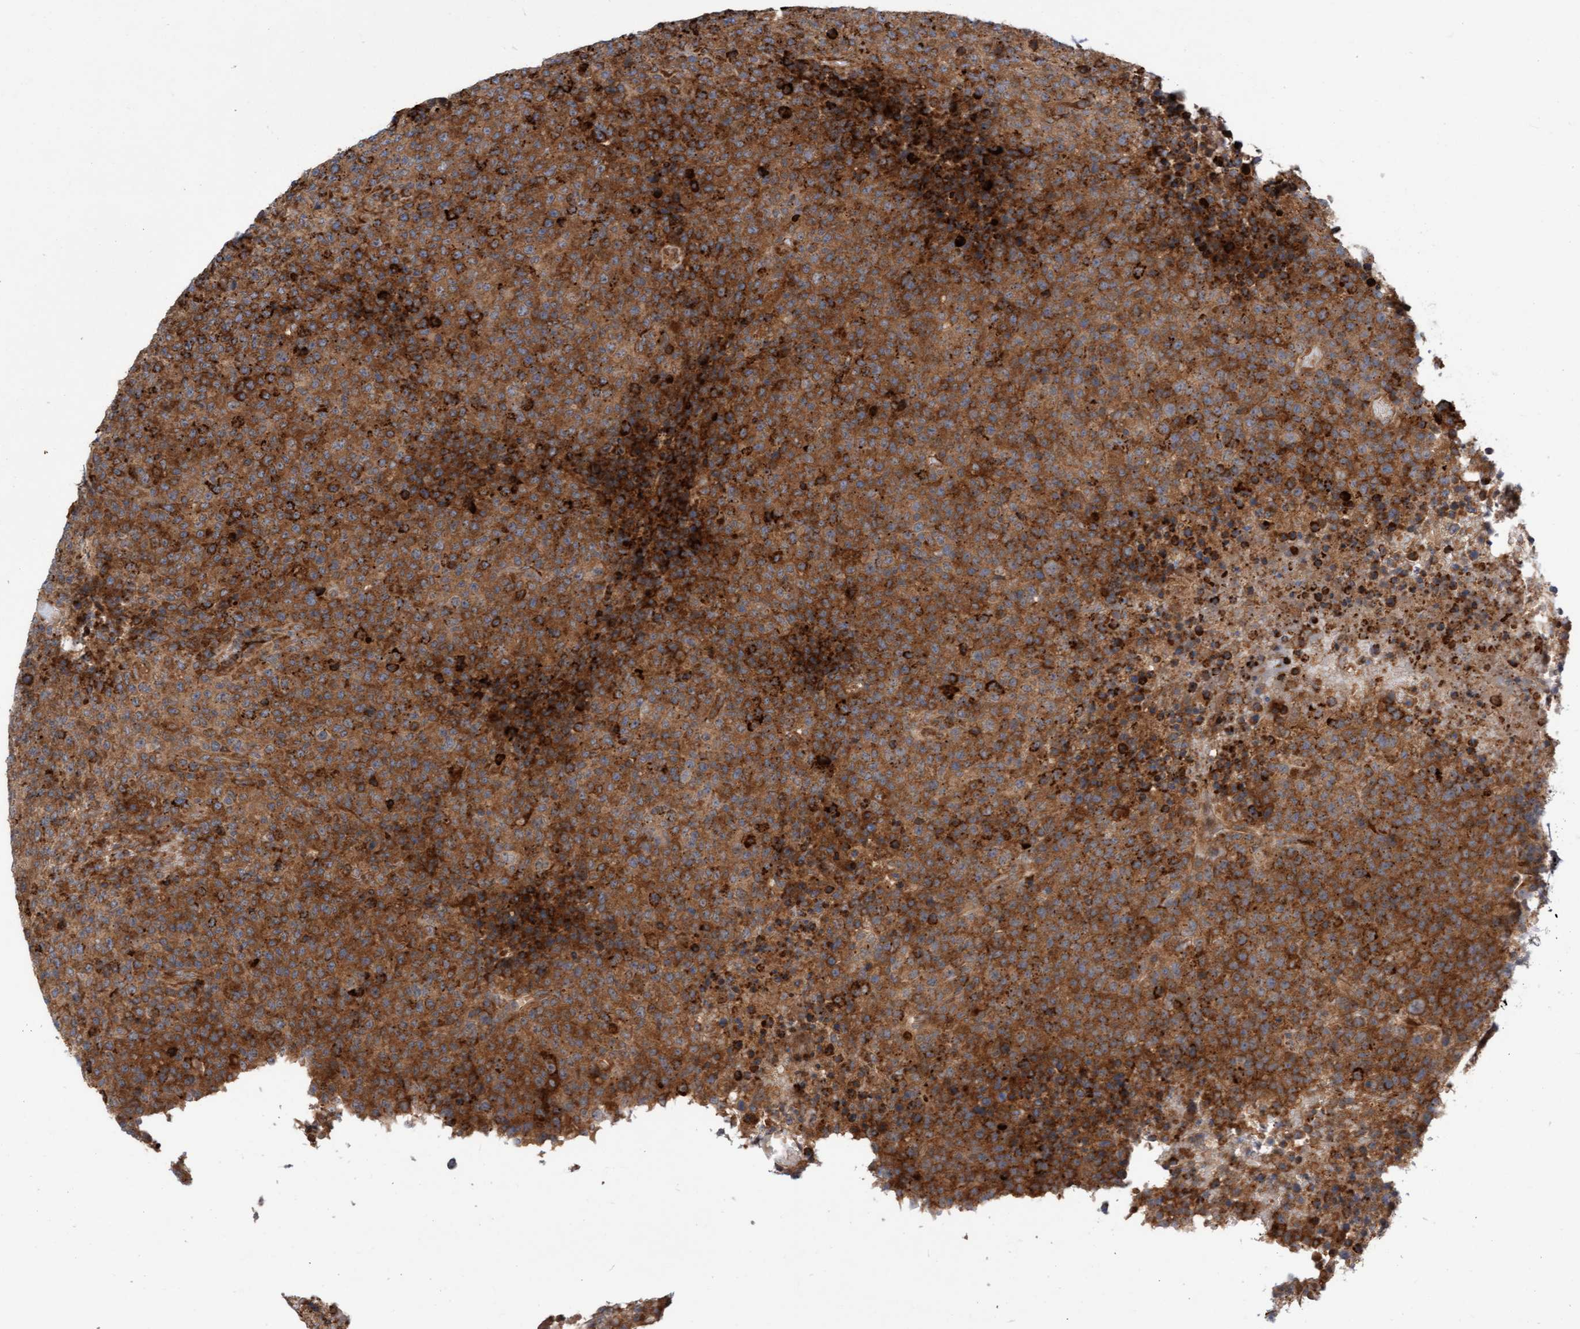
{"staining": {"intensity": "moderate", "quantity": ">75%", "location": "cytoplasmic/membranous"}, "tissue": "lymphoma", "cell_type": "Tumor cells", "image_type": "cancer", "snomed": [{"axis": "morphology", "description": "Malignant lymphoma, non-Hodgkin's type, High grade"}, {"axis": "topography", "description": "Lymph node"}], "caption": "DAB immunohistochemical staining of human lymphoma reveals moderate cytoplasmic/membranous protein expression in about >75% of tumor cells.", "gene": "KIAA0753", "patient": {"sex": "male", "age": 13}}